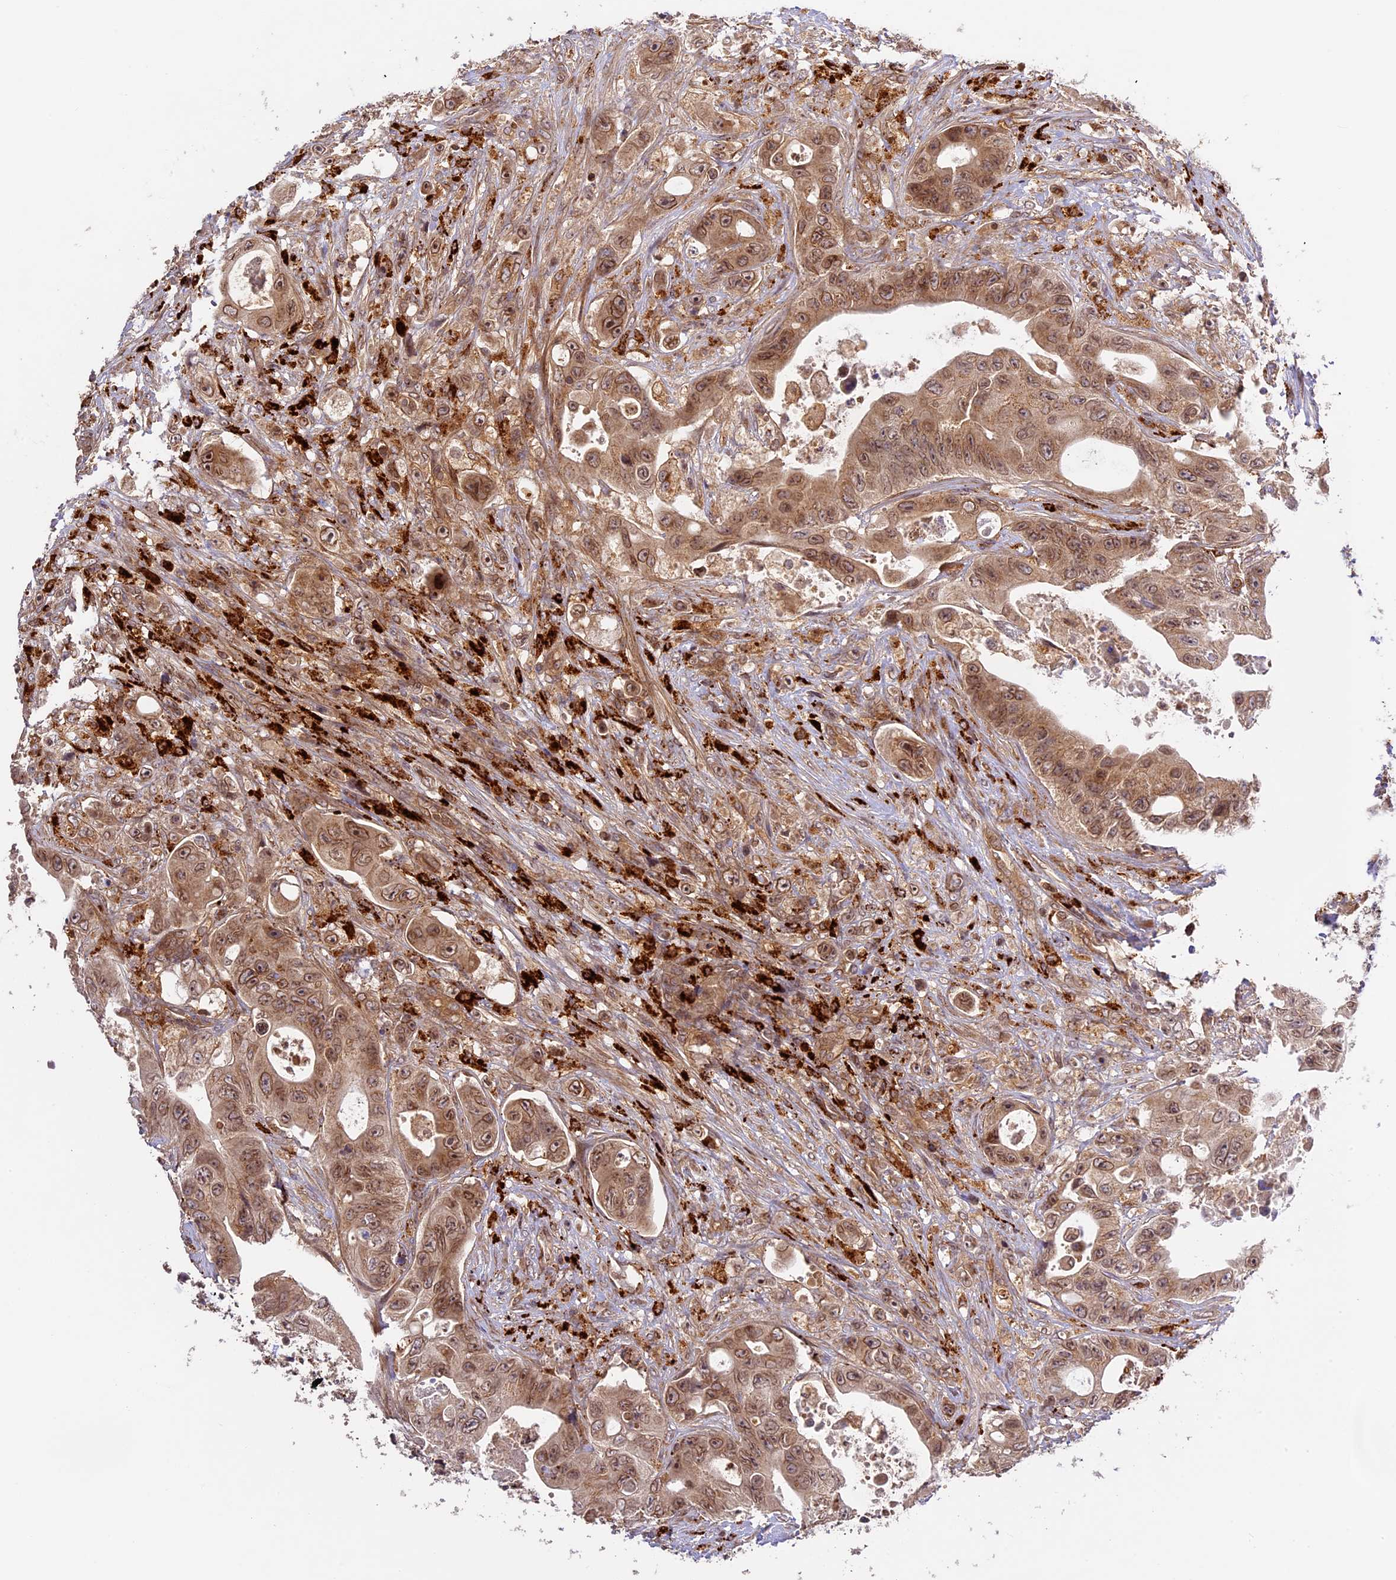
{"staining": {"intensity": "moderate", "quantity": ">75%", "location": "cytoplasmic/membranous,nuclear"}, "tissue": "colorectal cancer", "cell_type": "Tumor cells", "image_type": "cancer", "snomed": [{"axis": "morphology", "description": "Adenocarcinoma, NOS"}, {"axis": "topography", "description": "Colon"}], "caption": "Protein staining by immunohistochemistry (IHC) displays moderate cytoplasmic/membranous and nuclear positivity in about >75% of tumor cells in colorectal adenocarcinoma.", "gene": "DGKH", "patient": {"sex": "female", "age": 46}}